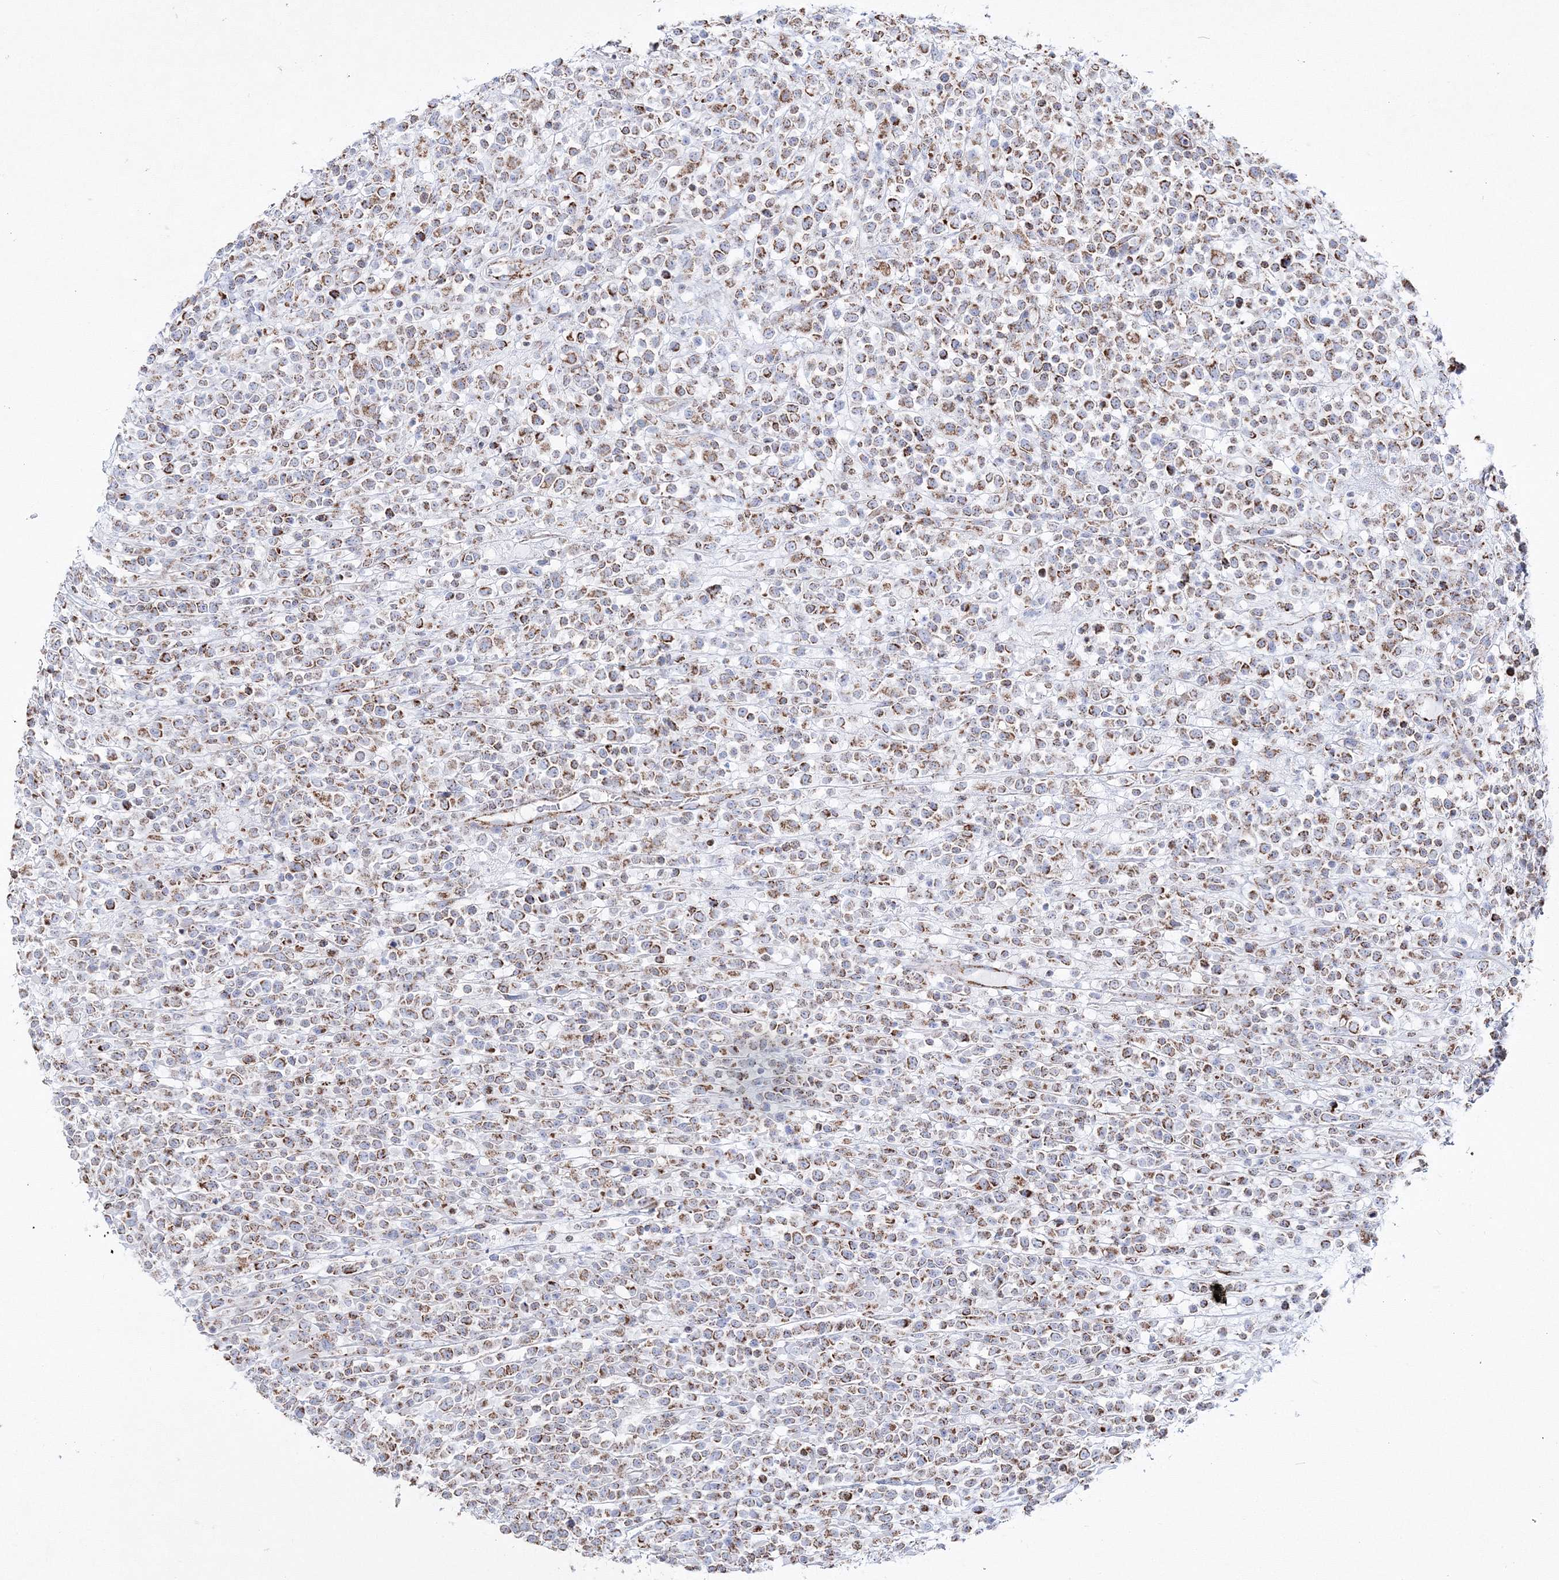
{"staining": {"intensity": "strong", "quantity": "25%-75%", "location": "cytoplasmic/membranous"}, "tissue": "lymphoma", "cell_type": "Tumor cells", "image_type": "cancer", "snomed": [{"axis": "morphology", "description": "Malignant lymphoma, non-Hodgkin's type, High grade"}, {"axis": "topography", "description": "Colon"}], "caption": "IHC (DAB (3,3'-diaminobenzidine)) staining of human high-grade malignant lymphoma, non-Hodgkin's type exhibits strong cytoplasmic/membranous protein positivity in about 25%-75% of tumor cells.", "gene": "HIBCH", "patient": {"sex": "female", "age": 53}}